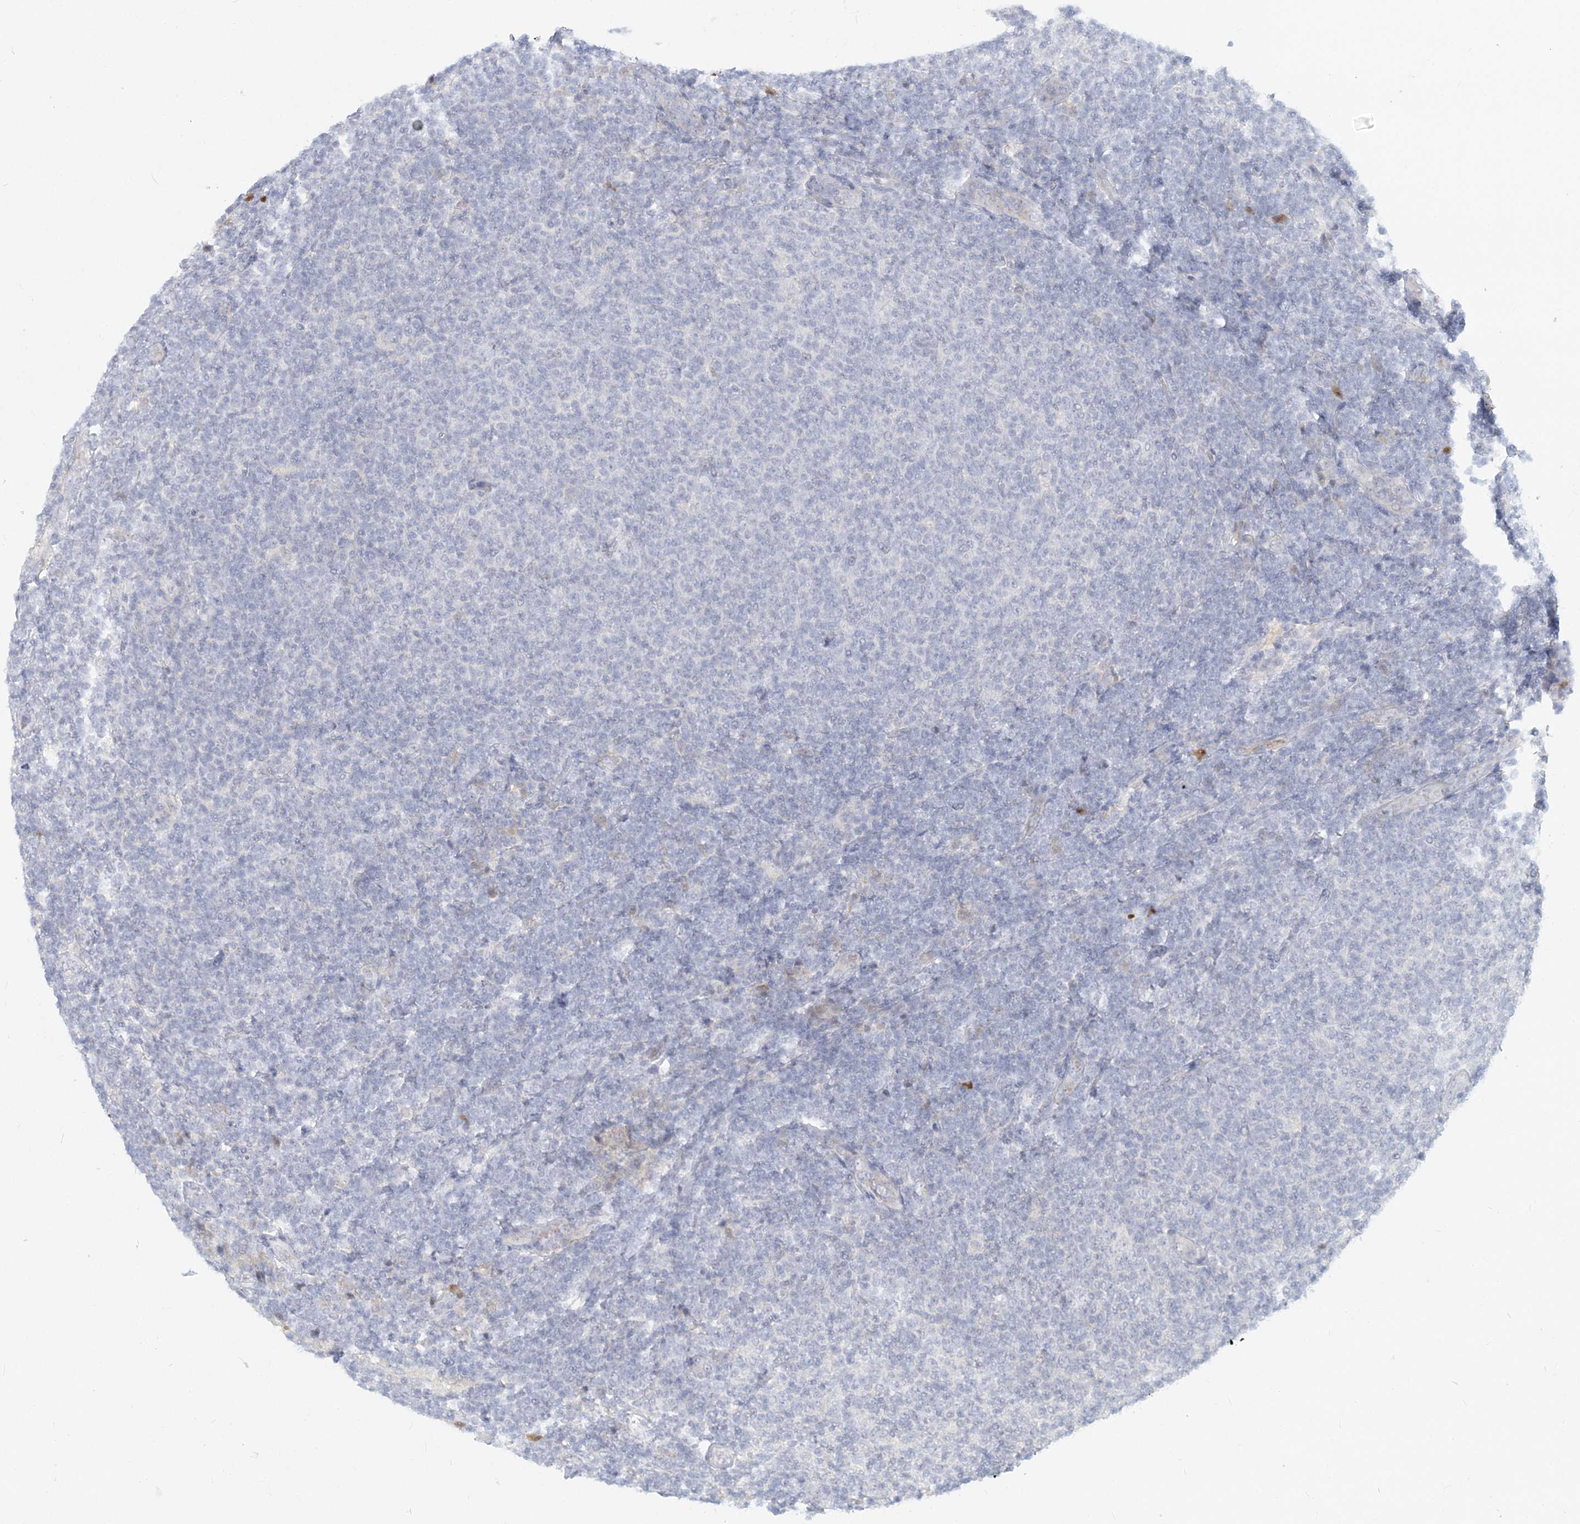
{"staining": {"intensity": "negative", "quantity": "none", "location": "none"}, "tissue": "lymphoma", "cell_type": "Tumor cells", "image_type": "cancer", "snomed": [{"axis": "morphology", "description": "Malignant lymphoma, non-Hodgkin's type, Low grade"}, {"axis": "topography", "description": "Lymph node"}], "caption": "A high-resolution photomicrograph shows immunohistochemistry (IHC) staining of malignant lymphoma, non-Hodgkin's type (low-grade), which demonstrates no significant positivity in tumor cells.", "gene": "GMPPA", "patient": {"sex": "male", "age": 66}}